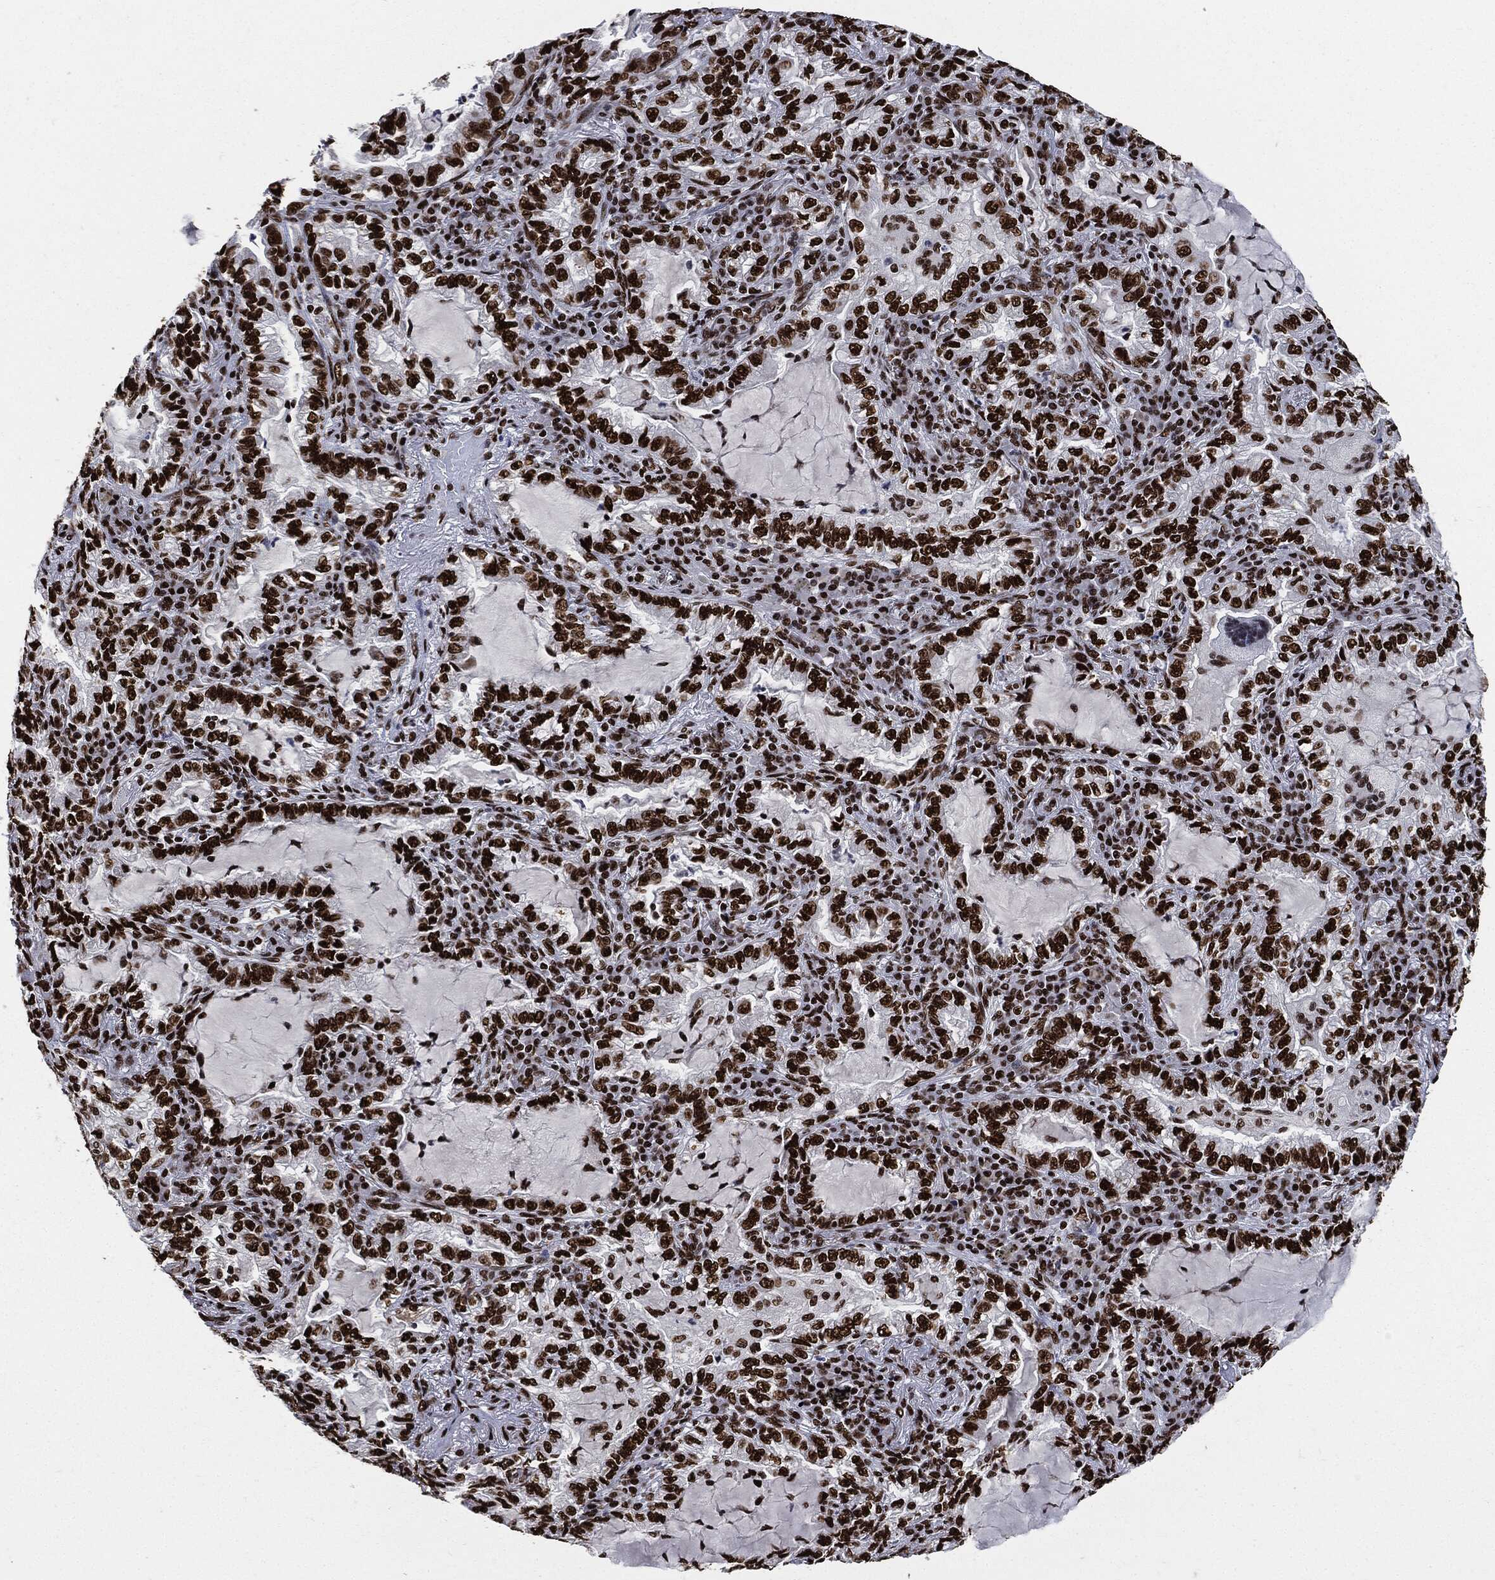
{"staining": {"intensity": "strong", "quantity": ">75%", "location": "nuclear"}, "tissue": "lung cancer", "cell_type": "Tumor cells", "image_type": "cancer", "snomed": [{"axis": "morphology", "description": "Adenocarcinoma, NOS"}, {"axis": "topography", "description": "Lung"}], "caption": "A histopathology image showing strong nuclear expression in about >75% of tumor cells in lung cancer, as visualized by brown immunohistochemical staining.", "gene": "RECQL", "patient": {"sex": "female", "age": 73}}